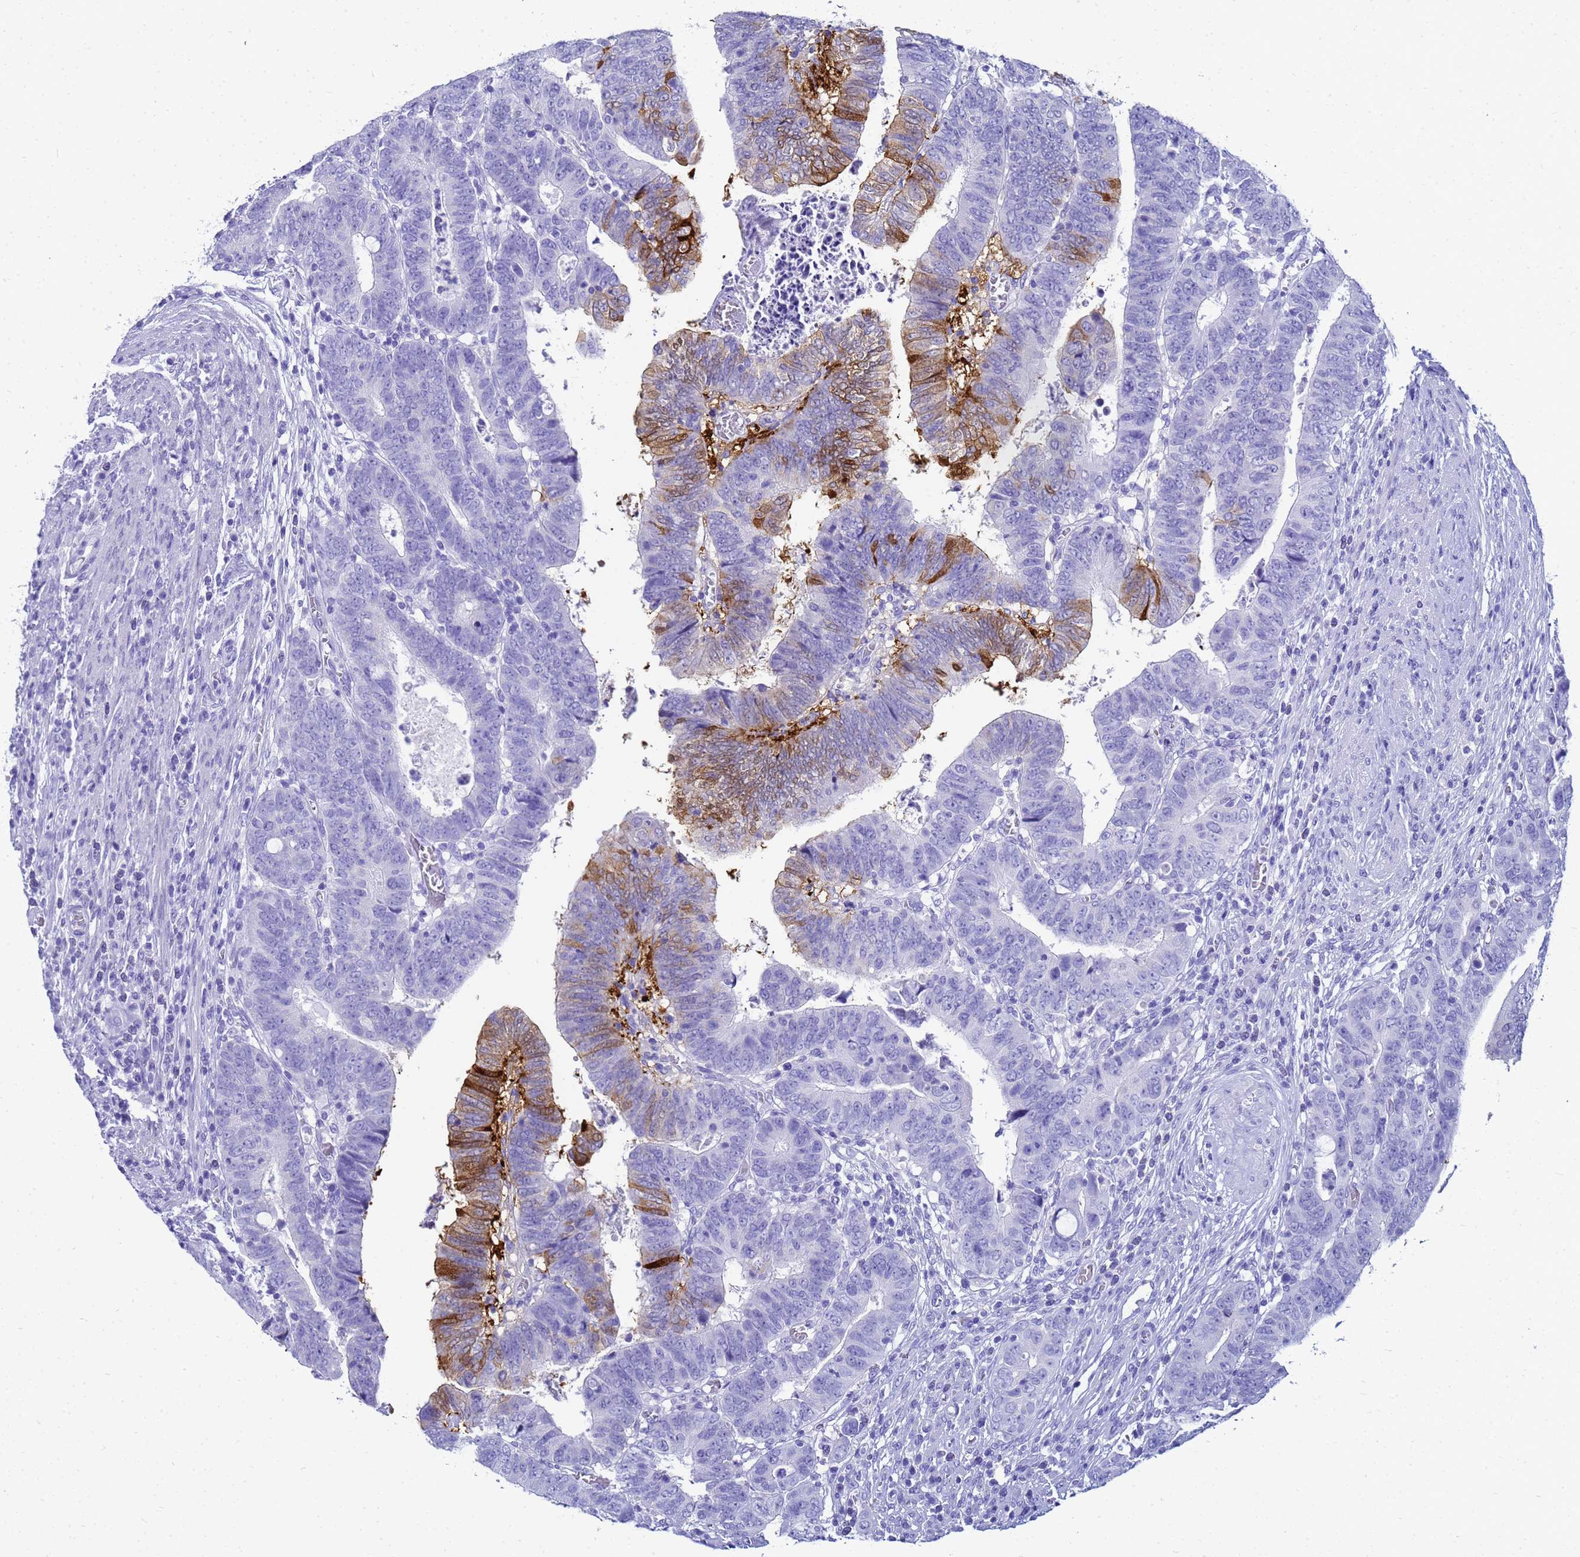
{"staining": {"intensity": "strong", "quantity": "<25%", "location": "cytoplasmic/membranous"}, "tissue": "colorectal cancer", "cell_type": "Tumor cells", "image_type": "cancer", "snomed": [{"axis": "morphology", "description": "Normal tissue, NOS"}, {"axis": "morphology", "description": "Adenocarcinoma, NOS"}, {"axis": "topography", "description": "Rectum"}], "caption": "Colorectal adenocarcinoma stained with a protein marker demonstrates strong staining in tumor cells.", "gene": "CKB", "patient": {"sex": "female", "age": 65}}